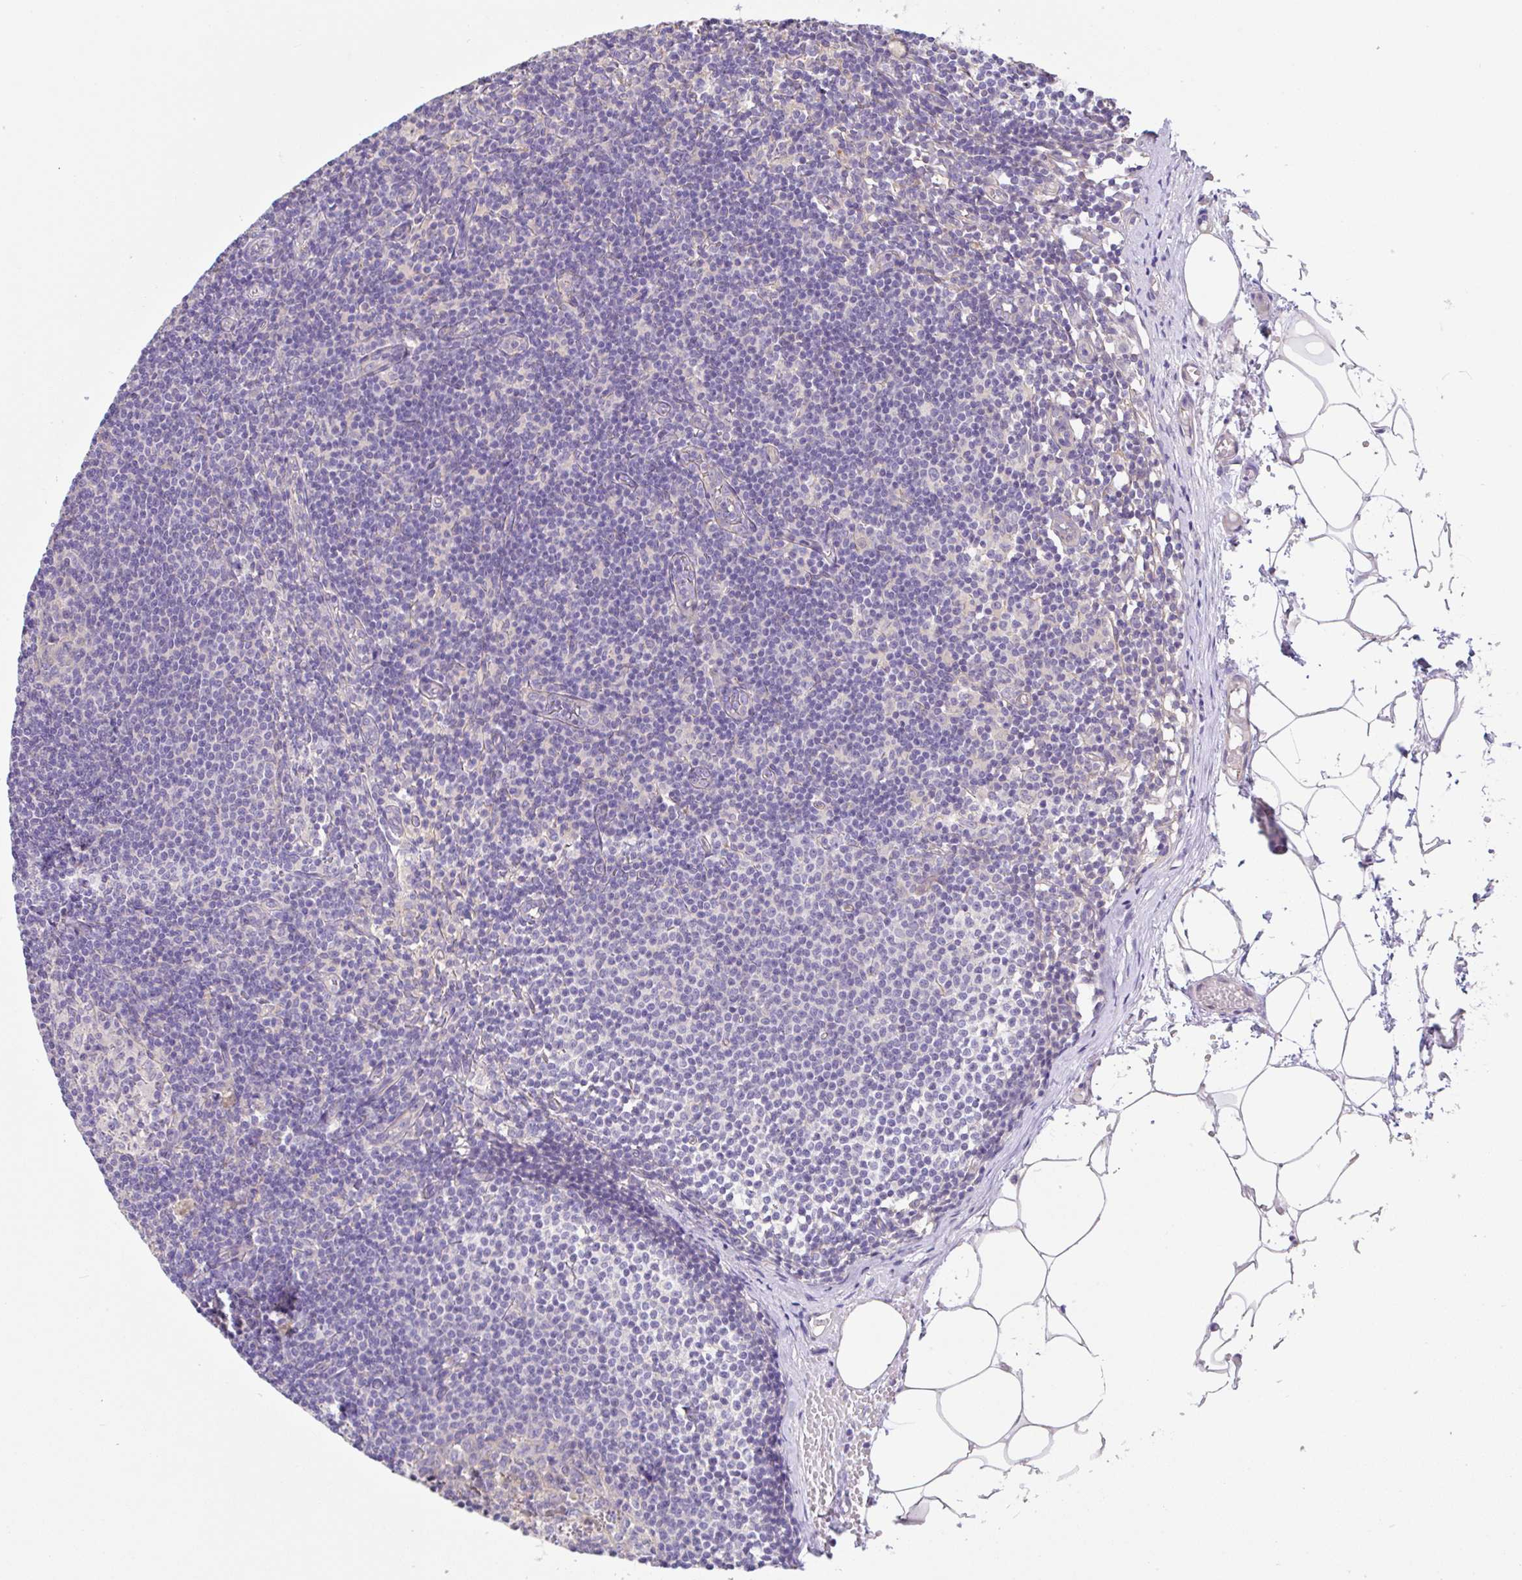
{"staining": {"intensity": "negative", "quantity": "none", "location": "none"}, "tissue": "lymph node", "cell_type": "Germinal center cells", "image_type": "normal", "snomed": [{"axis": "morphology", "description": "Normal tissue, NOS"}, {"axis": "topography", "description": "Lymph node"}], "caption": "The histopathology image shows no staining of germinal center cells in normal lymph node.", "gene": "PLCD4", "patient": {"sex": "male", "age": 49}}